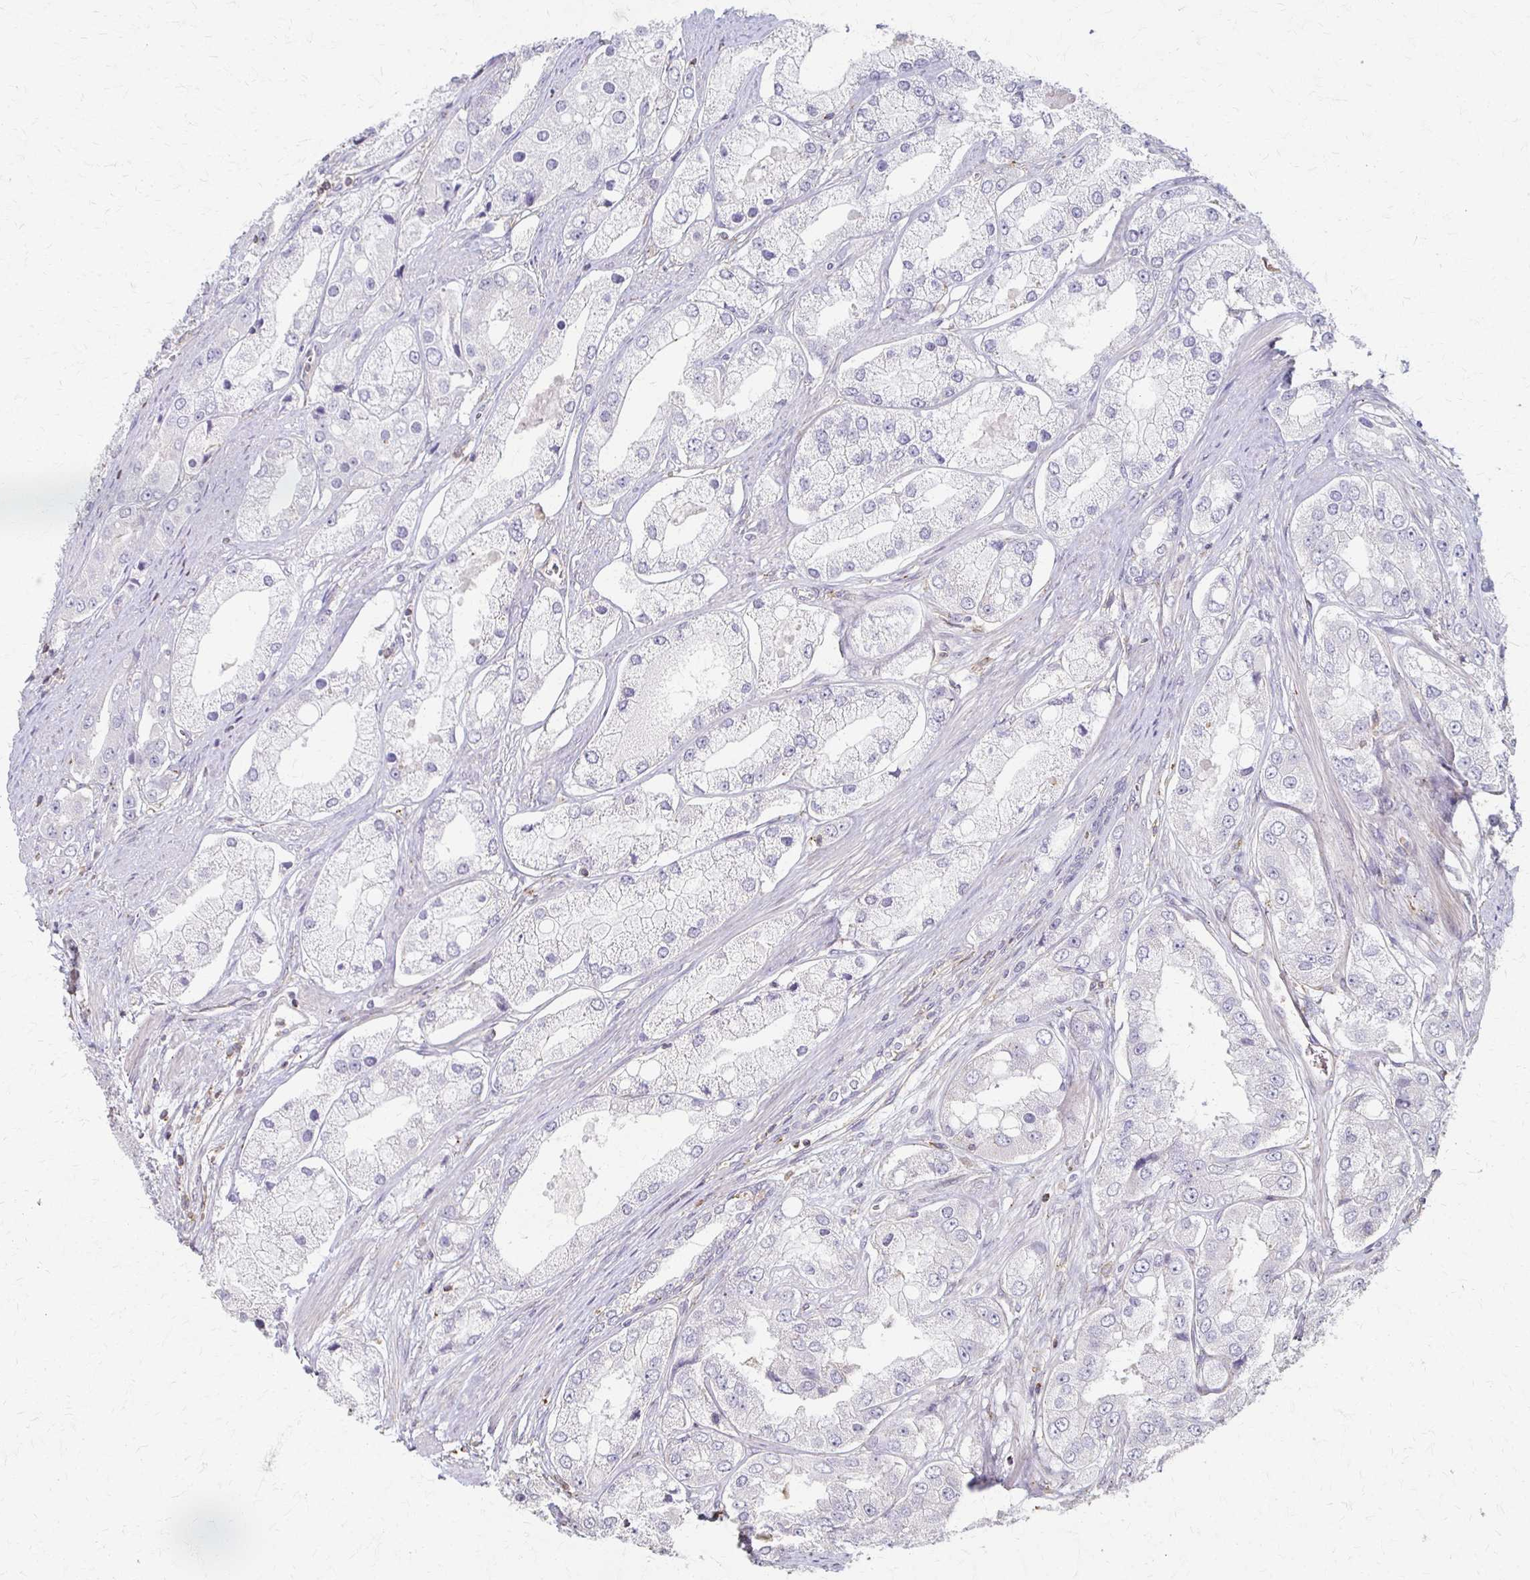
{"staining": {"intensity": "negative", "quantity": "none", "location": "none"}, "tissue": "prostate cancer", "cell_type": "Tumor cells", "image_type": "cancer", "snomed": [{"axis": "morphology", "description": "Adenocarcinoma, Low grade"}, {"axis": "topography", "description": "Prostate"}], "caption": "A high-resolution micrograph shows immunohistochemistry staining of prostate cancer, which exhibits no significant staining in tumor cells.", "gene": "C1QTNF7", "patient": {"sex": "male", "age": 69}}